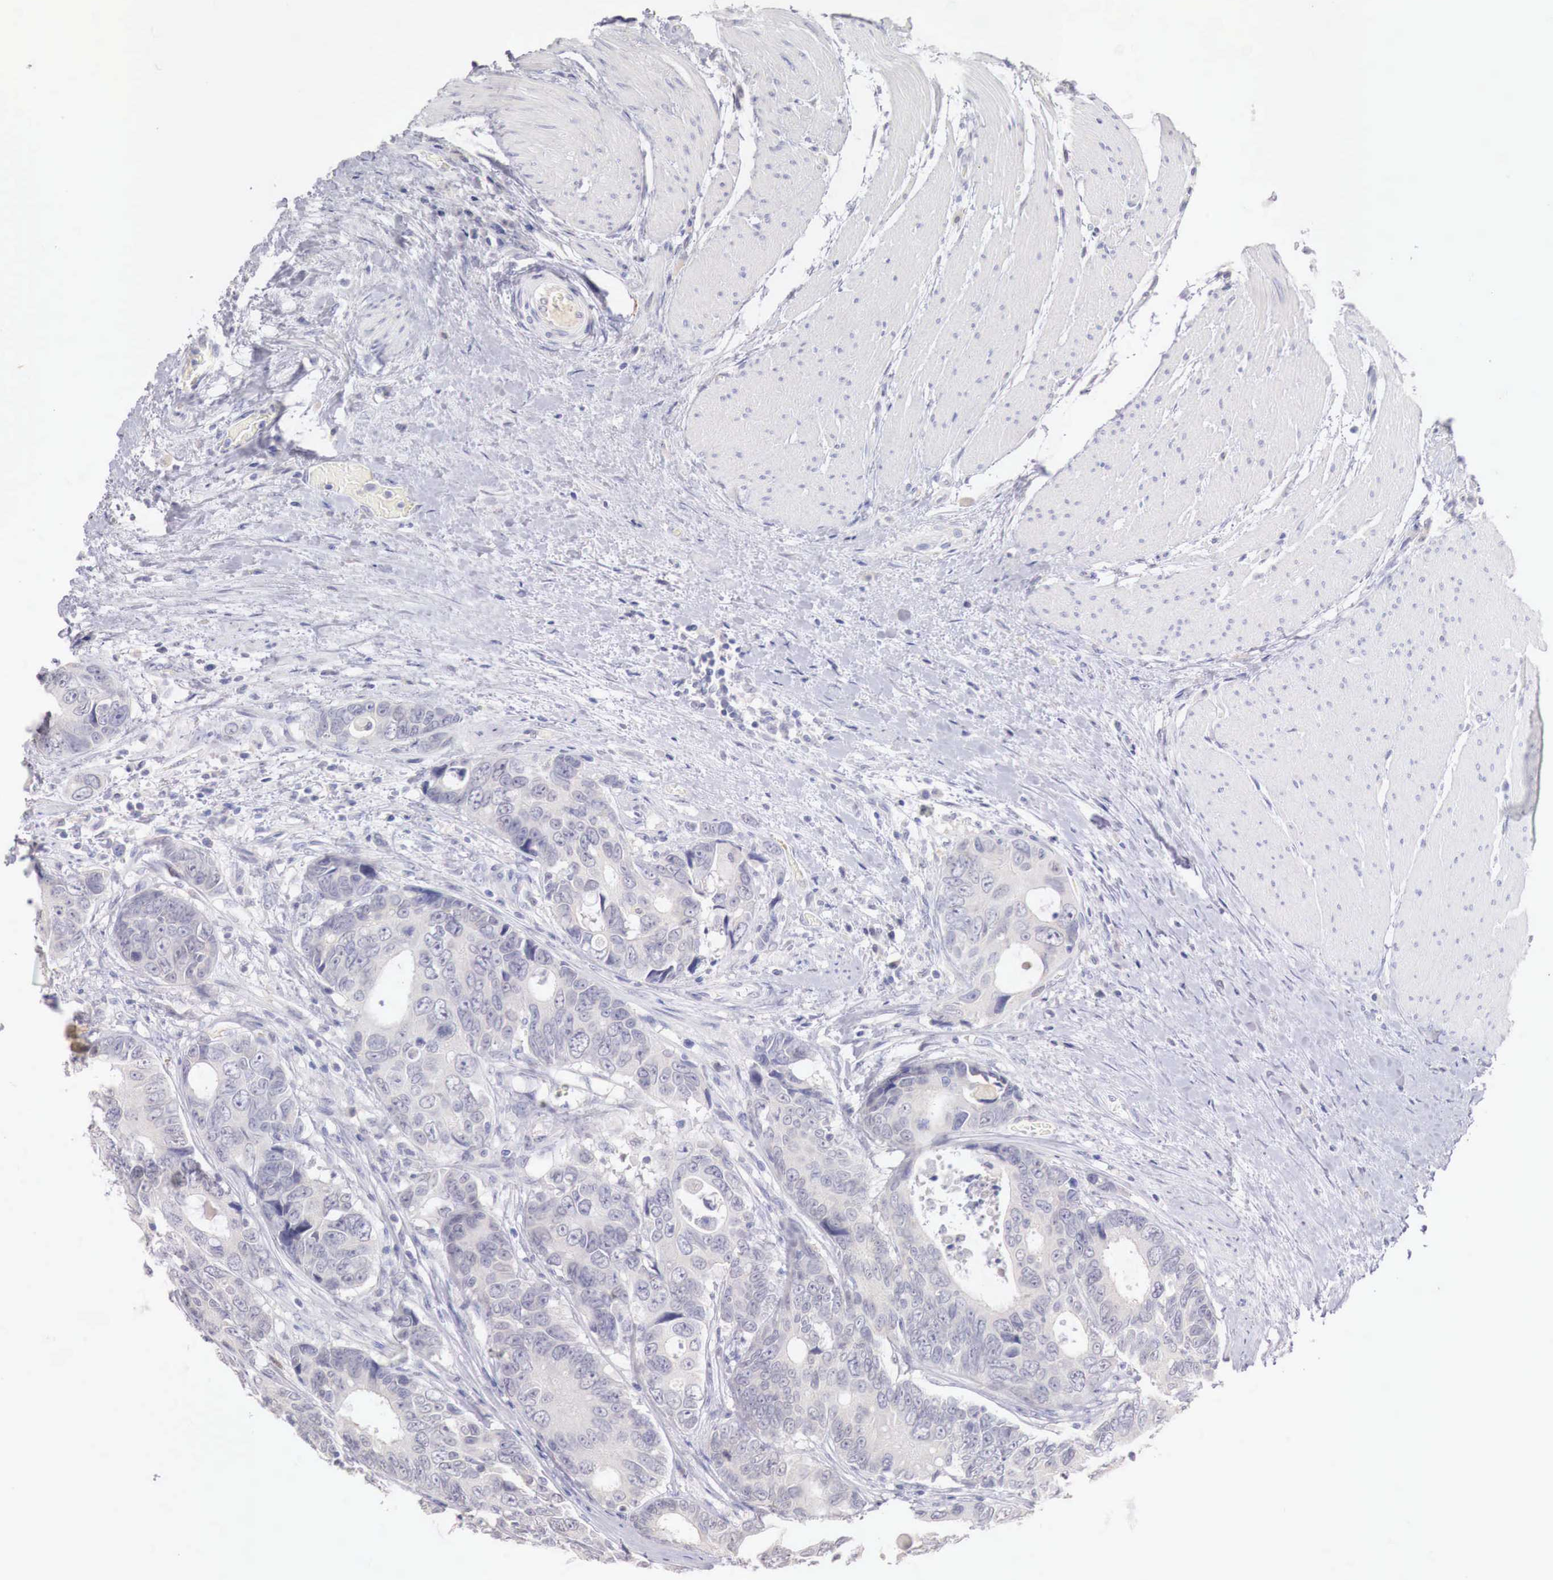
{"staining": {"intensity": "negative", "quantity": "none", "location": "none"}, "tissue": "colorectal cancer", "cell_type": "Tumor cells", "image_type": "cancer", "snomed": [{"axis": "morphology", "description": "Adenocarcinoma, NOS"}, {"axis": "topography", "description": "Rectum"}], "caption": "Human colorectal adenocarcinoma stained for a protein using immunohistochemistry shows no expression in tumor cells.", "gene": "ITIH6", "patient": {"sex": "female", "age": 67}}